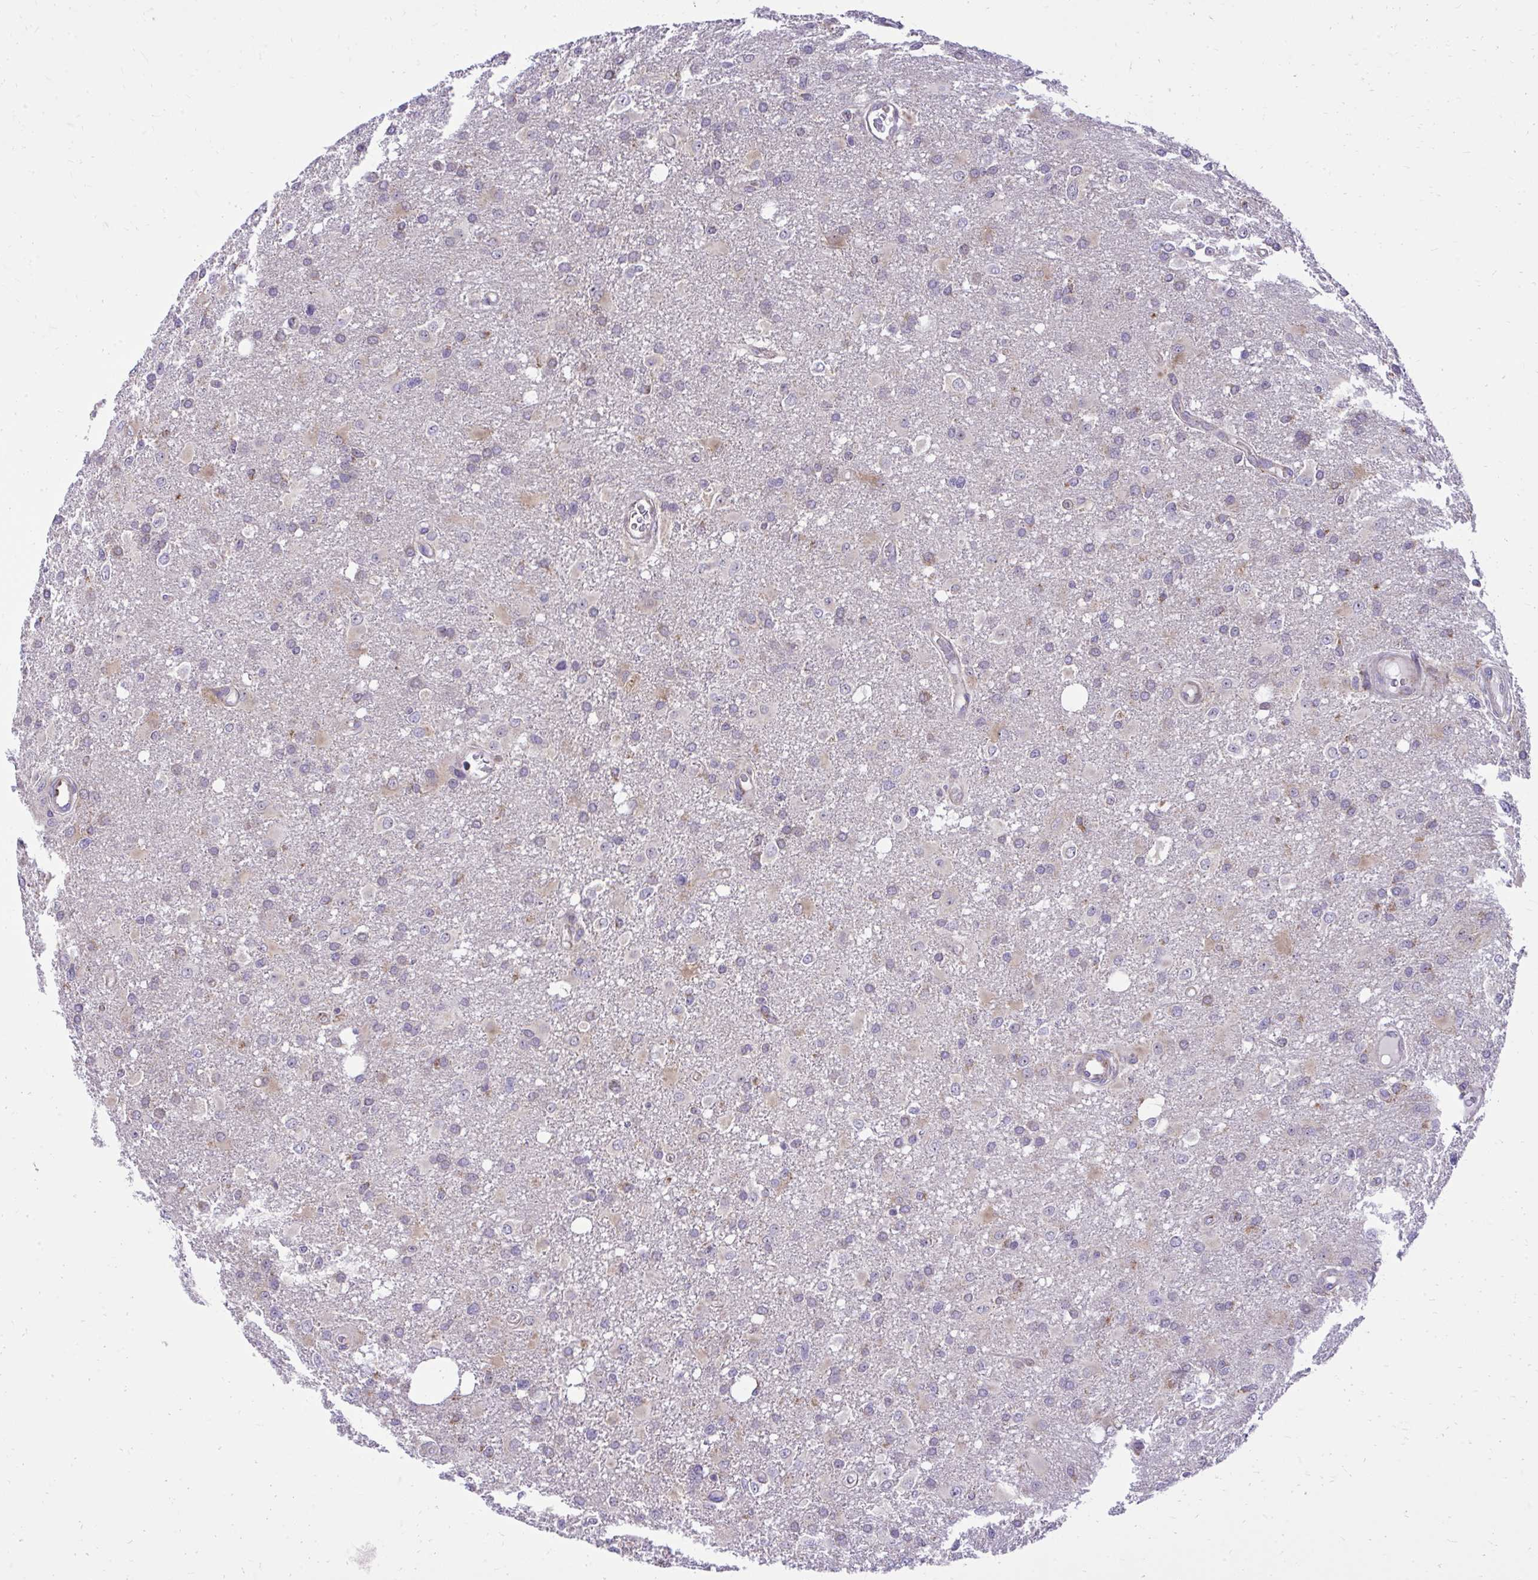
{"staining": {"intensity": "negative", "quantity": "none", "location": "none"}, "tissue": "glioma", "cell_type": "Tumor cells", "image_type": "cancer", "snomed": [{"axis": "morphology", "description": "Glioma, malignant, High grade"}, {"axis": "topography", "description": "Brain"}], "caption": "DAB (3,3'-diaminobenzidine) immunohistochemical staining of malignant glioma (high-grade) shows no significant staining in tumor cells.", "gene": "GPRIN3", "patient": {"sex": "male", "age": 53}}